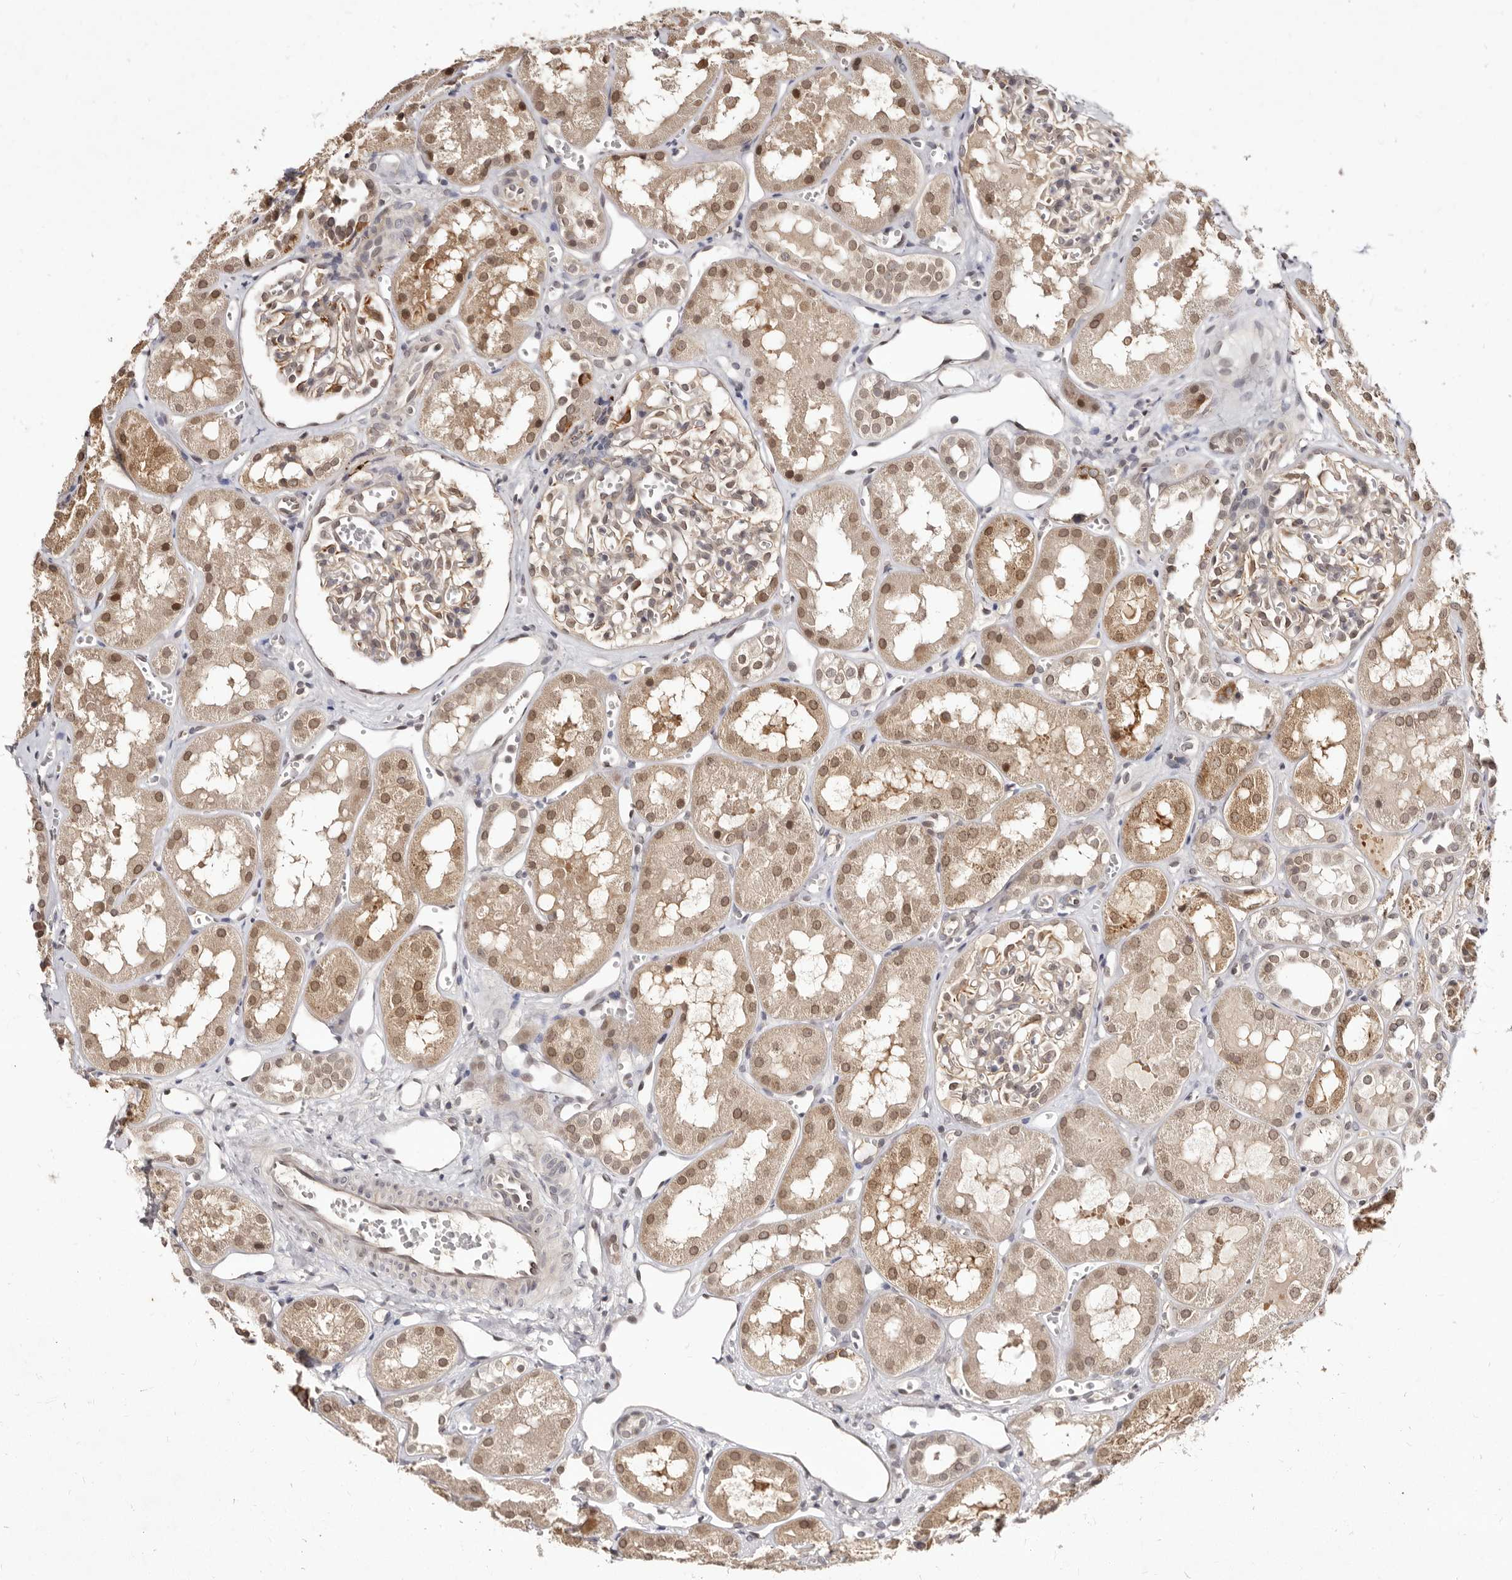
{"staining": {"intensity": "weak", "quantity": "25%-75%", "location": "cytoplasmic/membranous"}, "tissue": "kidney", "cell_type": "Cells in glomeruli", "image_type": "normal", "snomed": [{"axis": "morphology", "description": "Normal tissue, NOS"}, {"axis": "topography", "description": "Kidney"}], "caption": "DAB (3,3'-diaminobenzidine) immunohistochemical staining of normal kidney reveals weak cytoplasmic/membranous protein positivity in about 25%-75% of cells in glomeruli. (DAB IHC, brown staining for protein, blue staining for nuclei).", "gene": "LCORL", "patient": {"sex": "male", "age": 16}}